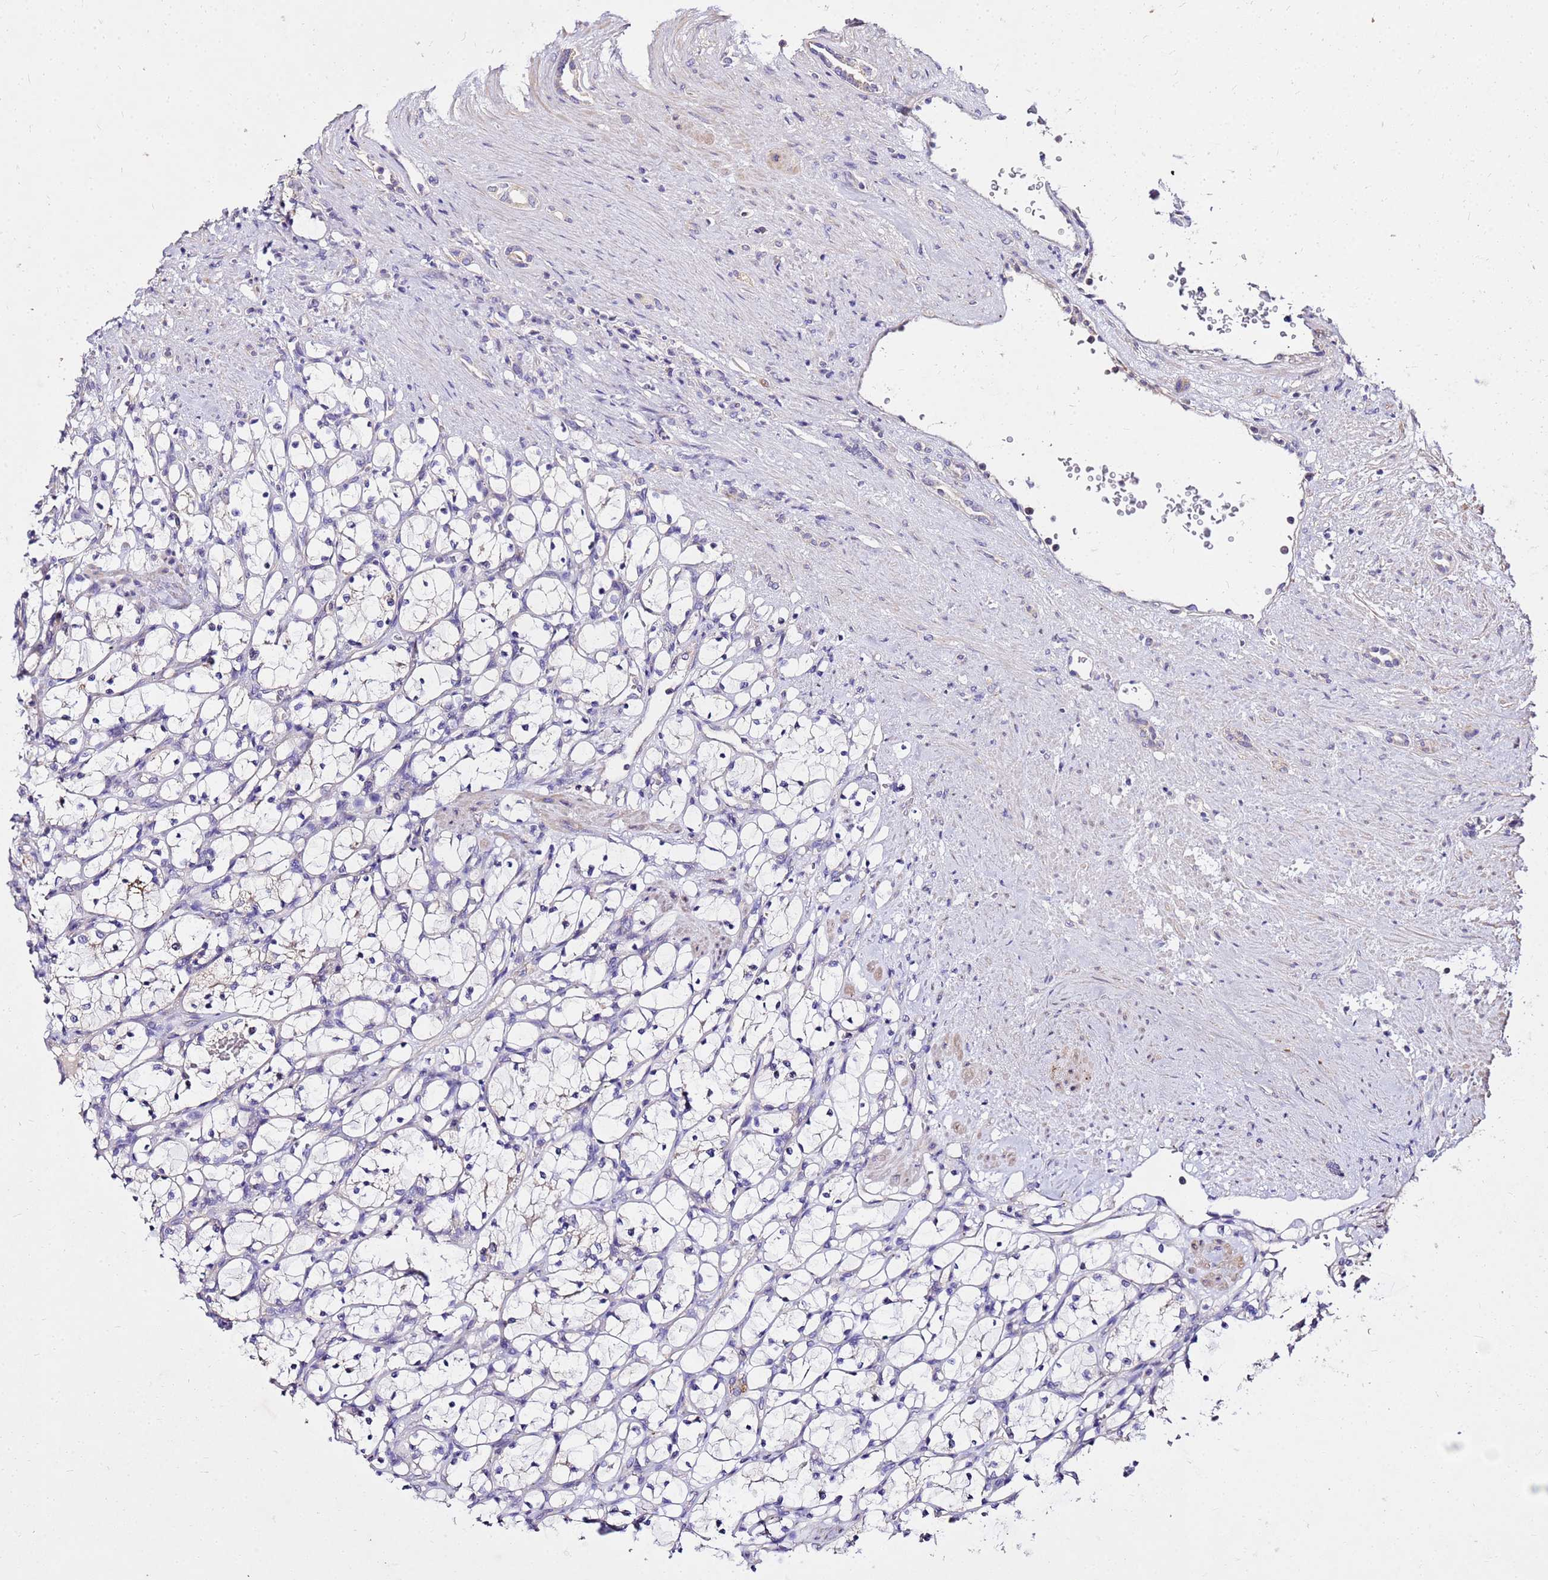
{"staining": {"intensity": "negative", "quantity": "none", "location": "none"}, "tissue": "renal cancer", "cell_type": "Tumor cells", "image_type": "cancer", "snomed": [{"axis": "morphology", "description": "Adenocarcinoma, NOS"}, {"axis": "topography", "description": "Kidney"}], "caption": "IHC micrograph of human renal adenocarcinoma stained for a protein (brown), which exhibits no staining in tumor cells.", "gene": "COX14", "patient": {"sex": "female", "age": 69}}